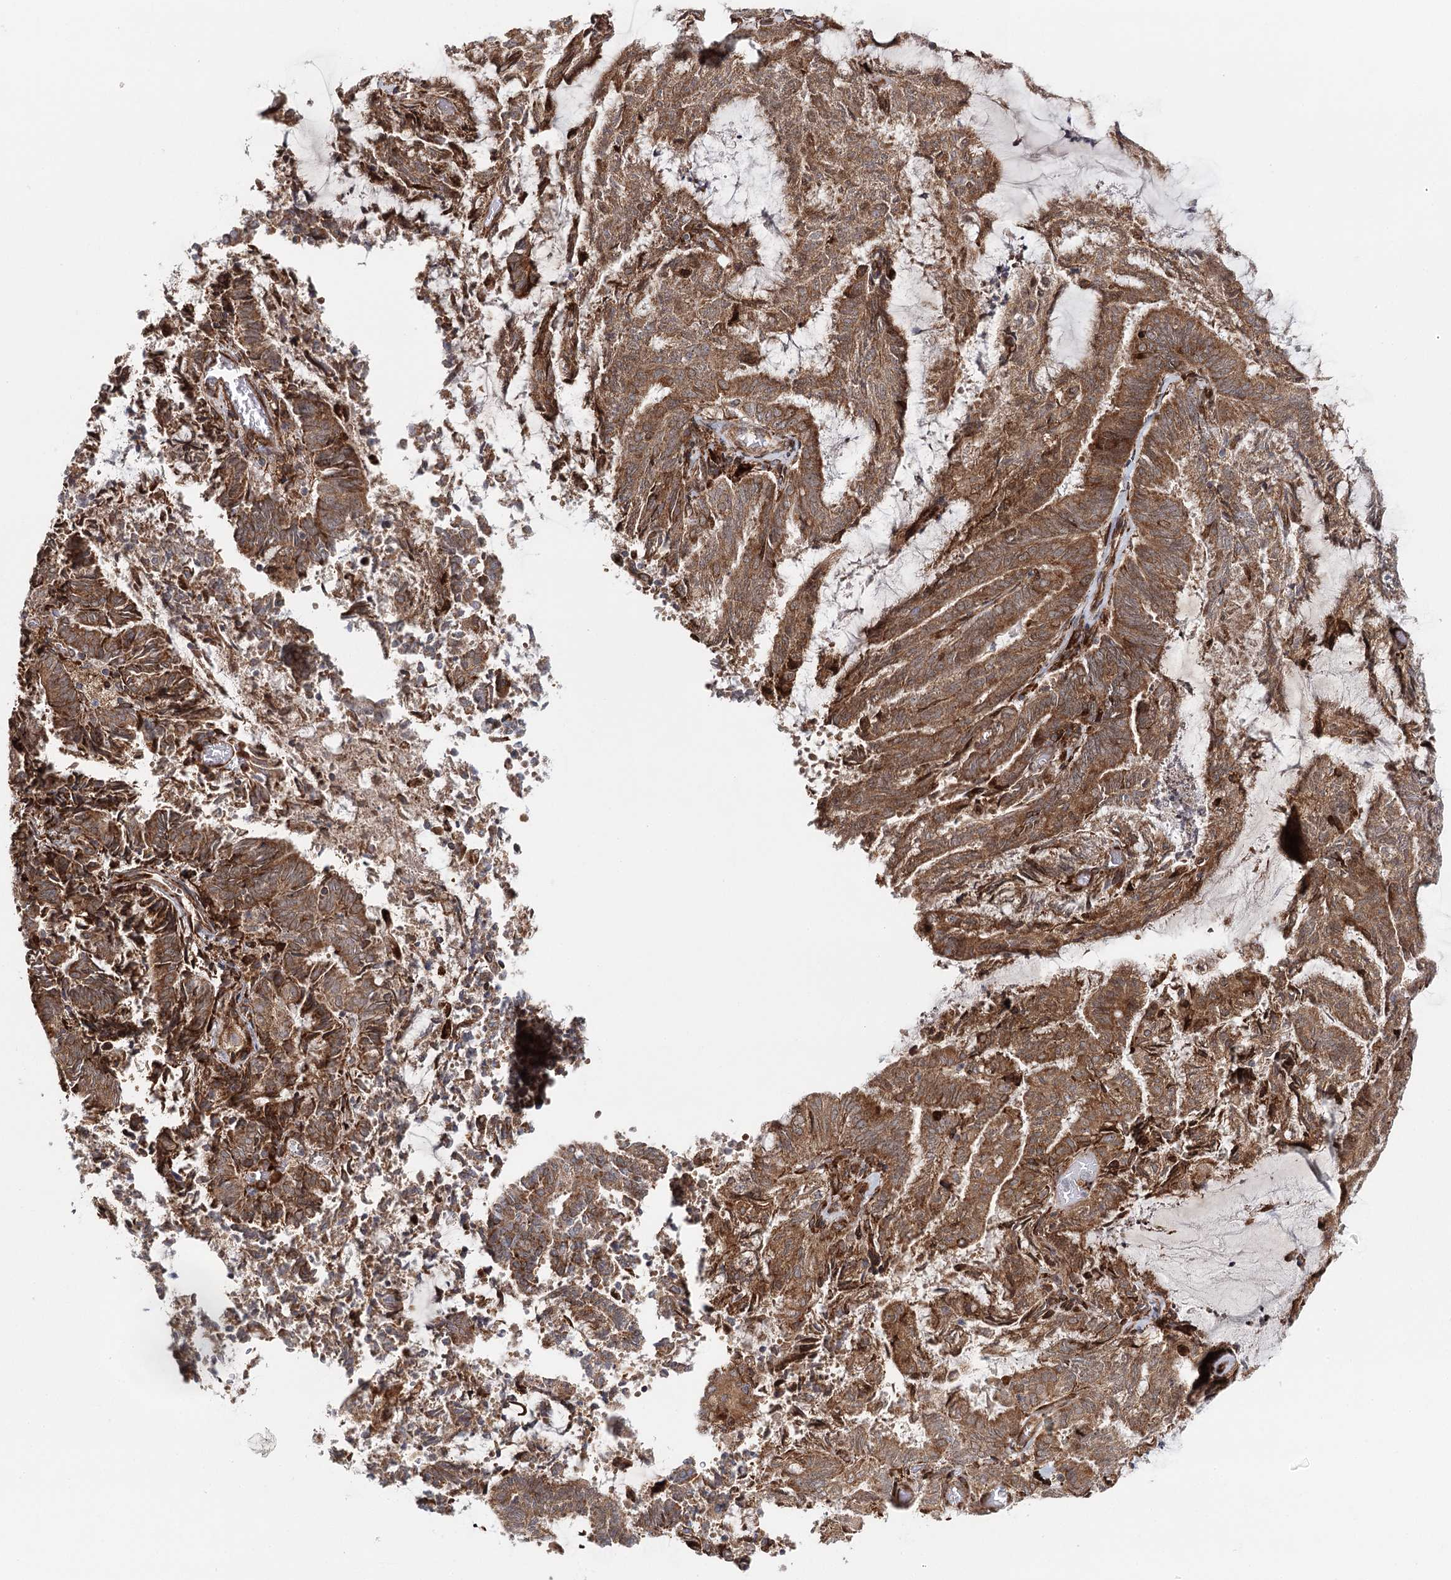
{"staining": {"intensity": "moderate", "quantity": ">75%", "location": "cytoplasmic/membranous"}, "tissue": "endometrial cancer", "cell_type": "Tumor cells", "image_type": "cancer", "snomed": [{"axis": "morphology", "description": "Adenocarcinoma, NOS"}, {"axis": "topography", "description": "Endometrium"}], "caption": "Endometrial cancer (adenocarcinoma) stained for a protein (brown) displays moderate cytoplasmic/membranous positive expression in approximately >75% of tumor cells.", "gene": "MKNK1", "patient": {"sex": "female", "age": 80}}